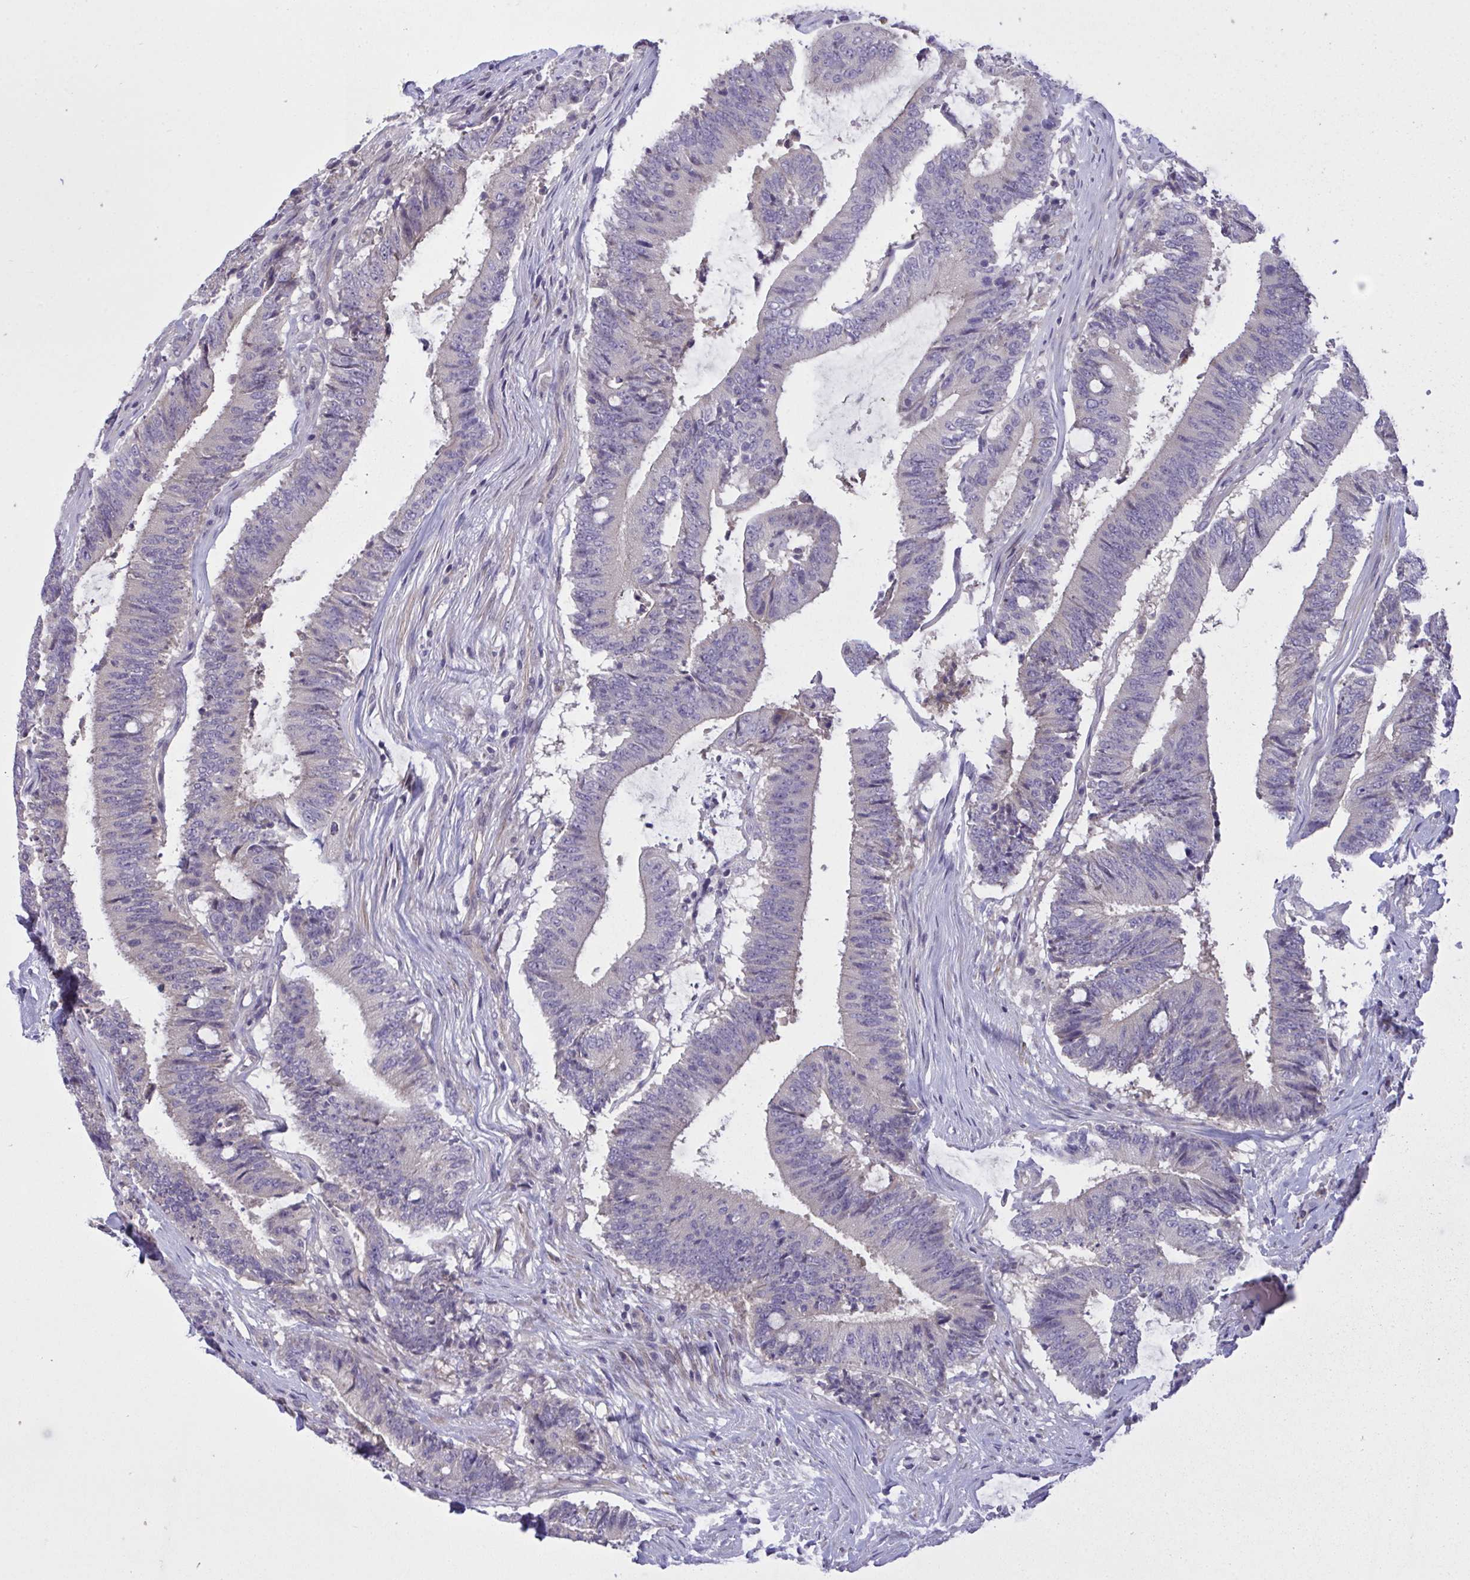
{"staining": {"intensity": "negative", "quantity": "none", "location": "none"}, "tissue": "colorectal cancer", "cell_type": "Tumor cells", "image_type": "cancer", "snomed": [{"axis": "morphology", "description": "Adenocarcinoma, NOS"}, {"axis": "topography", "description": "Colon"}], "caption": "The image displays no staining of tumor cells in colorectal cancer. Brightfield microscopy of immunohistochemistry (IHC) stained with DAB (3,3'-diaminobenzidine) (brown) and hematoxylin (blue), captured at high magnification.", "gene": "C19orf54", "patient": {"sex": "female", "age": 43}}